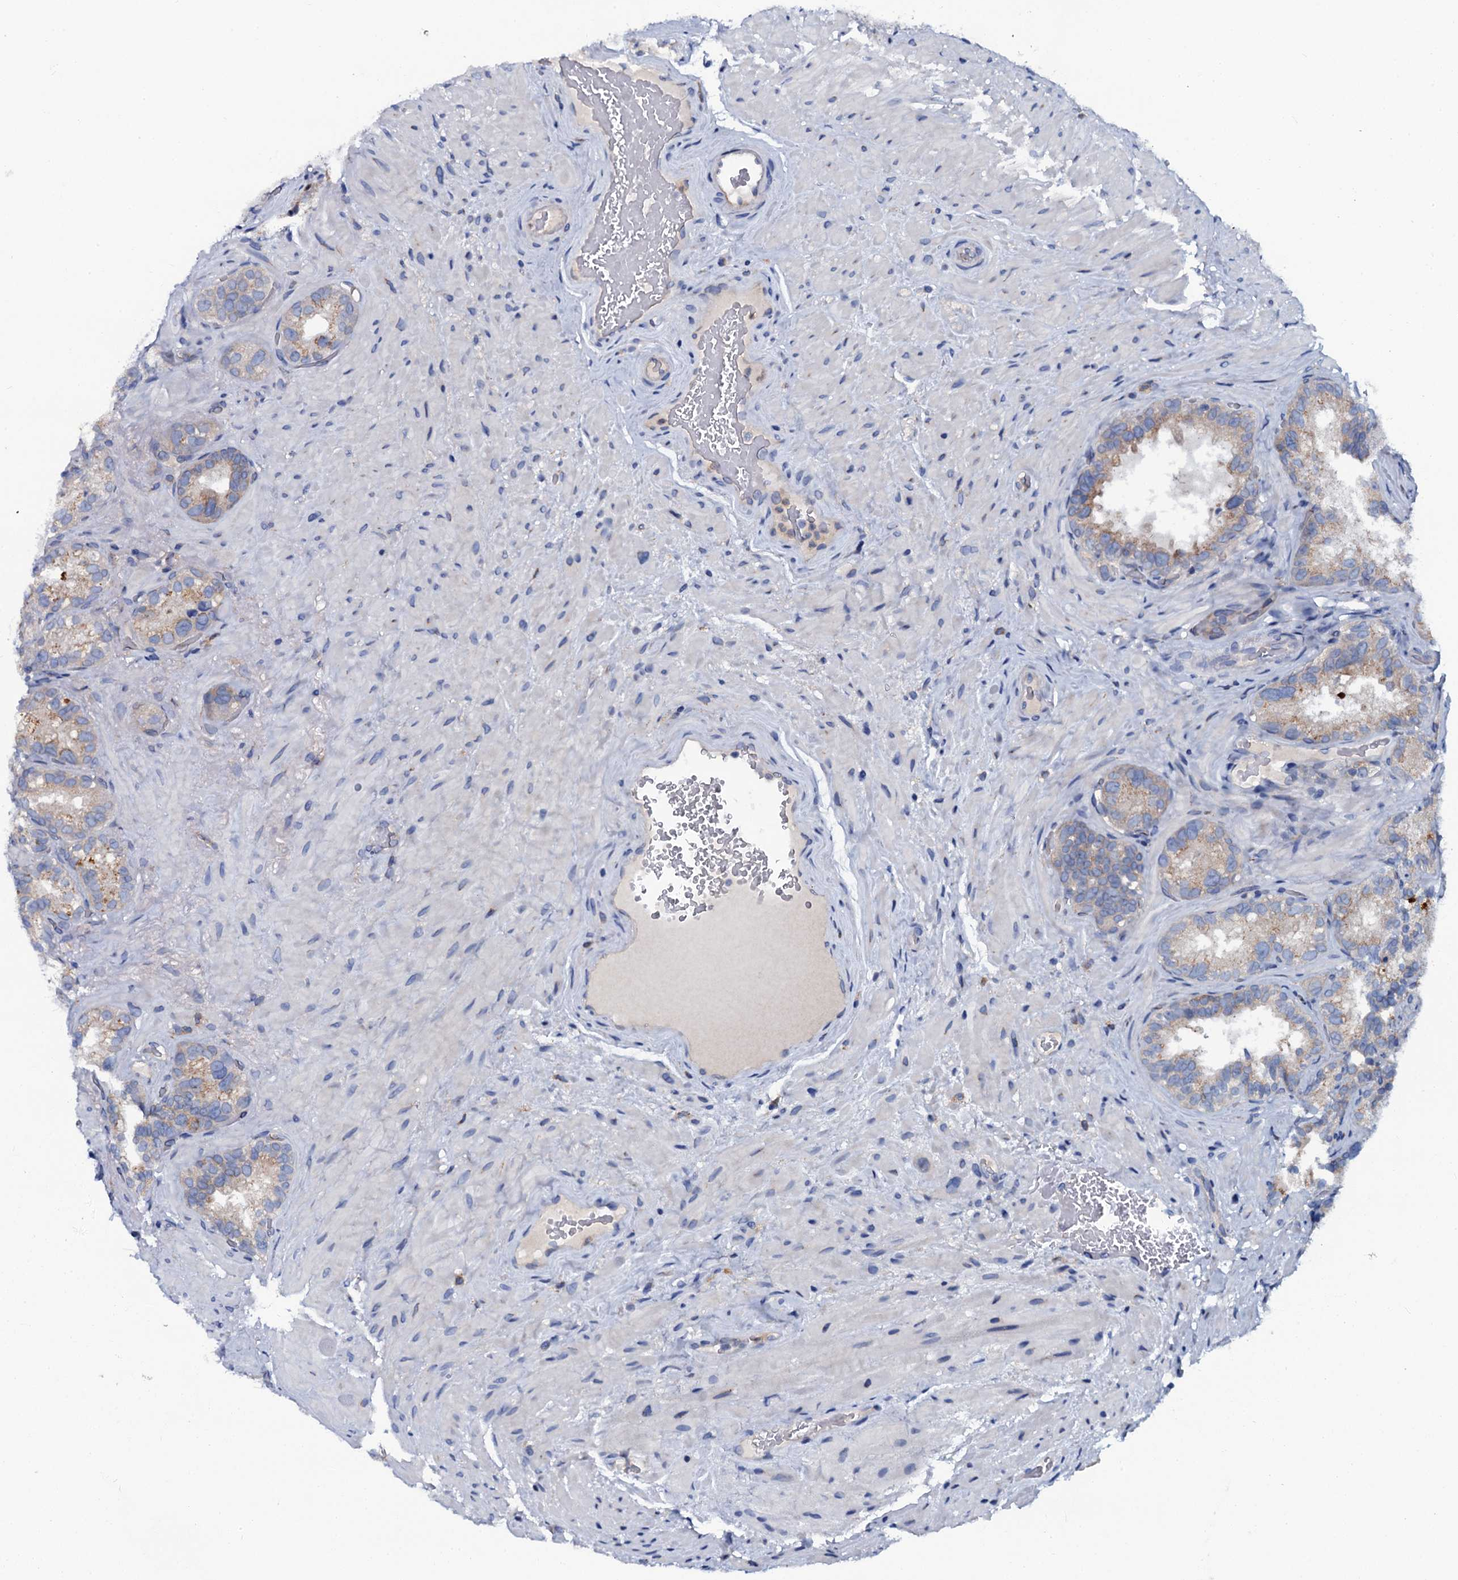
{"staining": {"intensity": "moderate", "quantity": "<25%", "location": "cytoplasmic/membranous"}, "tissue": "seminal vesicle", "cell_type": "Glandular cells", "image_type": "normal", "snomed": [{"axis": "morphology", "description": "Normal tissue, NOS"}, {"axis": "topography", "description": "Seminal veicle"}, {"axis": "topography", "description": "Peripheral nerve tissue"}], "caption": "A brown stain highlights moderate cytoplasmic/membranous positivity of a protein in glandular cells of unremarkable human seminal vesicle.", "gene": "OTOL1", "patient": {"sex": "male", "age": 67}}